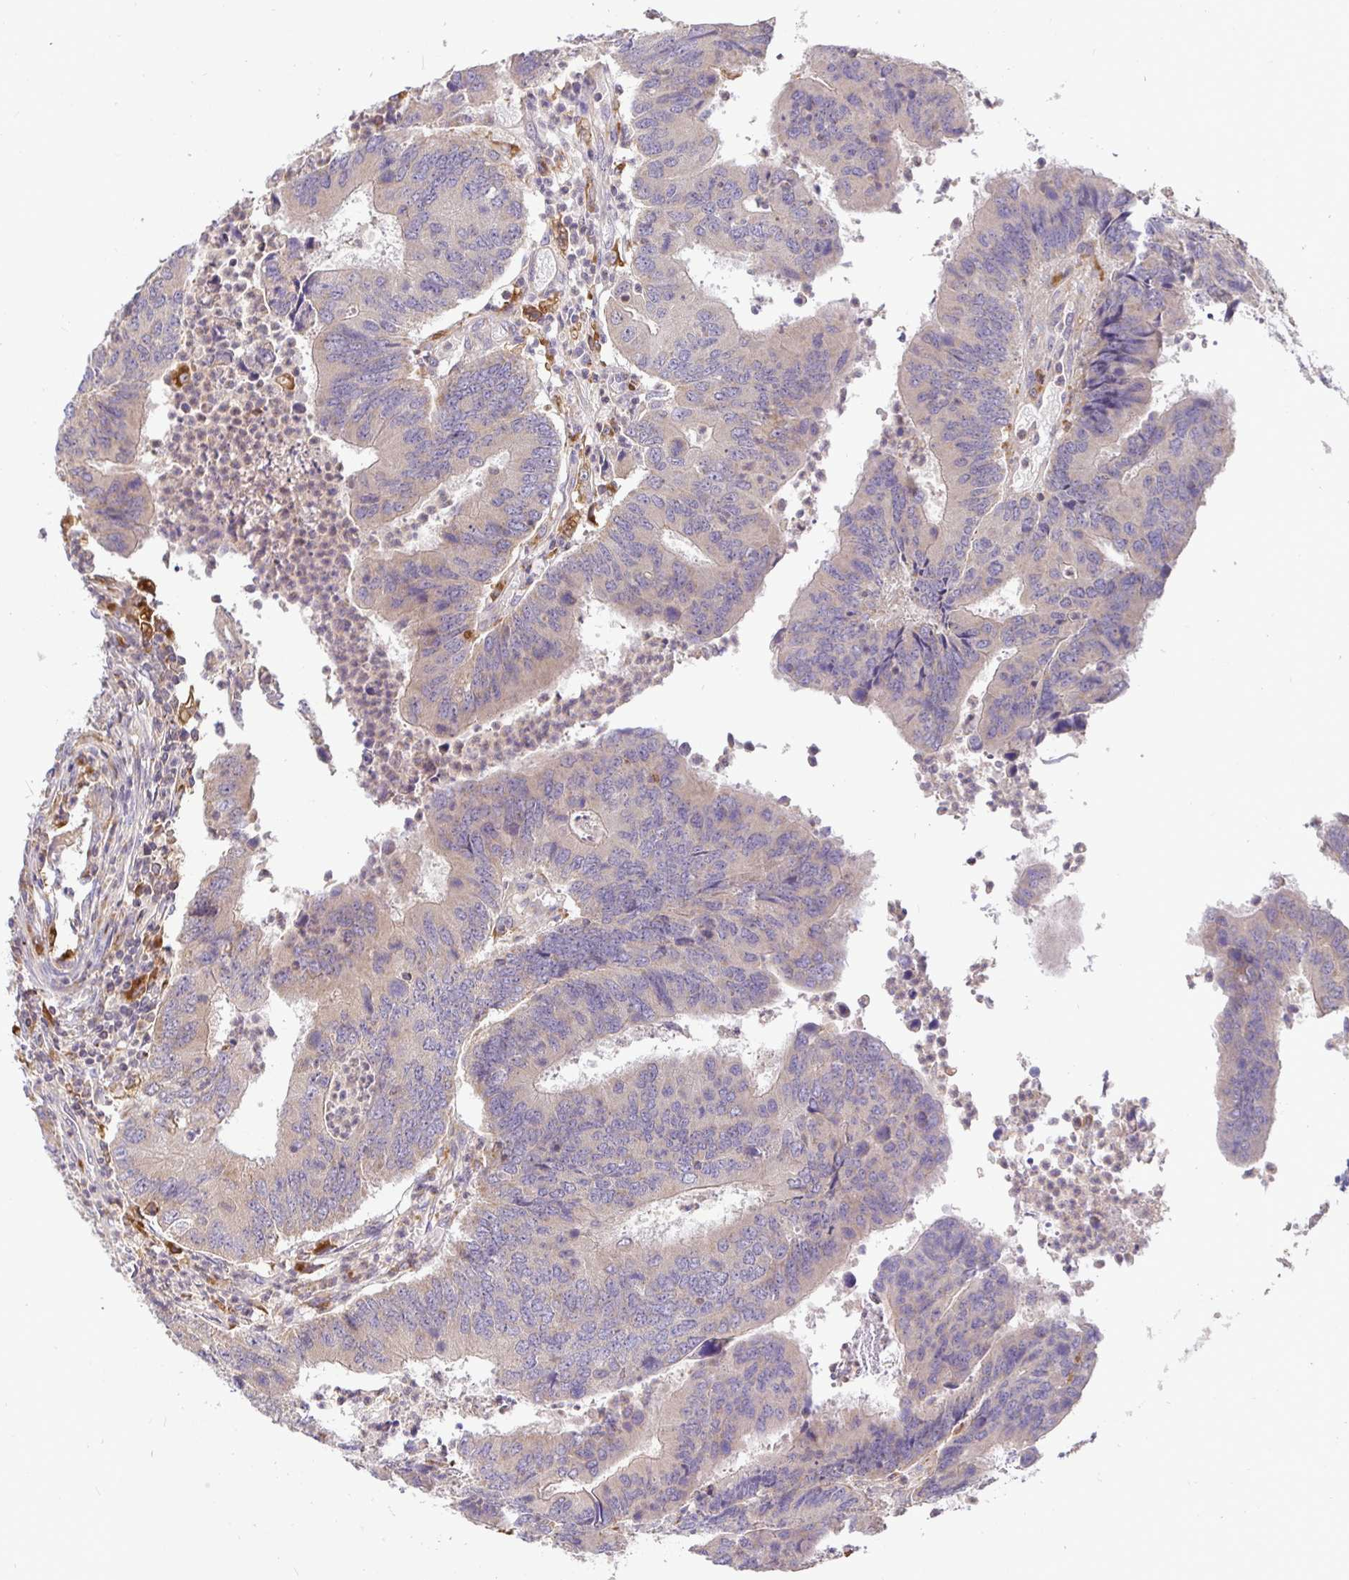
{"staining": {"intensity": "negative", "quantity": "none", "location": "none"}, "tissue": "colorectal cancer", "cell_type": "Tumor cells", "image_type": "cancer", "snomed": [{"axis": "morphology", "description": "Adenocarcinoma, NOS"}, {"axis": "topography", "description": "Colon"}], "caption": "High magnification brightfield microscopy of colorectal adenocarcinoma stained with DAB (brown) and counterstained with hematoxylin (blue): tumor cells show no significant staining.", "gene": "ATP6V1F", "patient": {"sex": "female", "age": 67}}